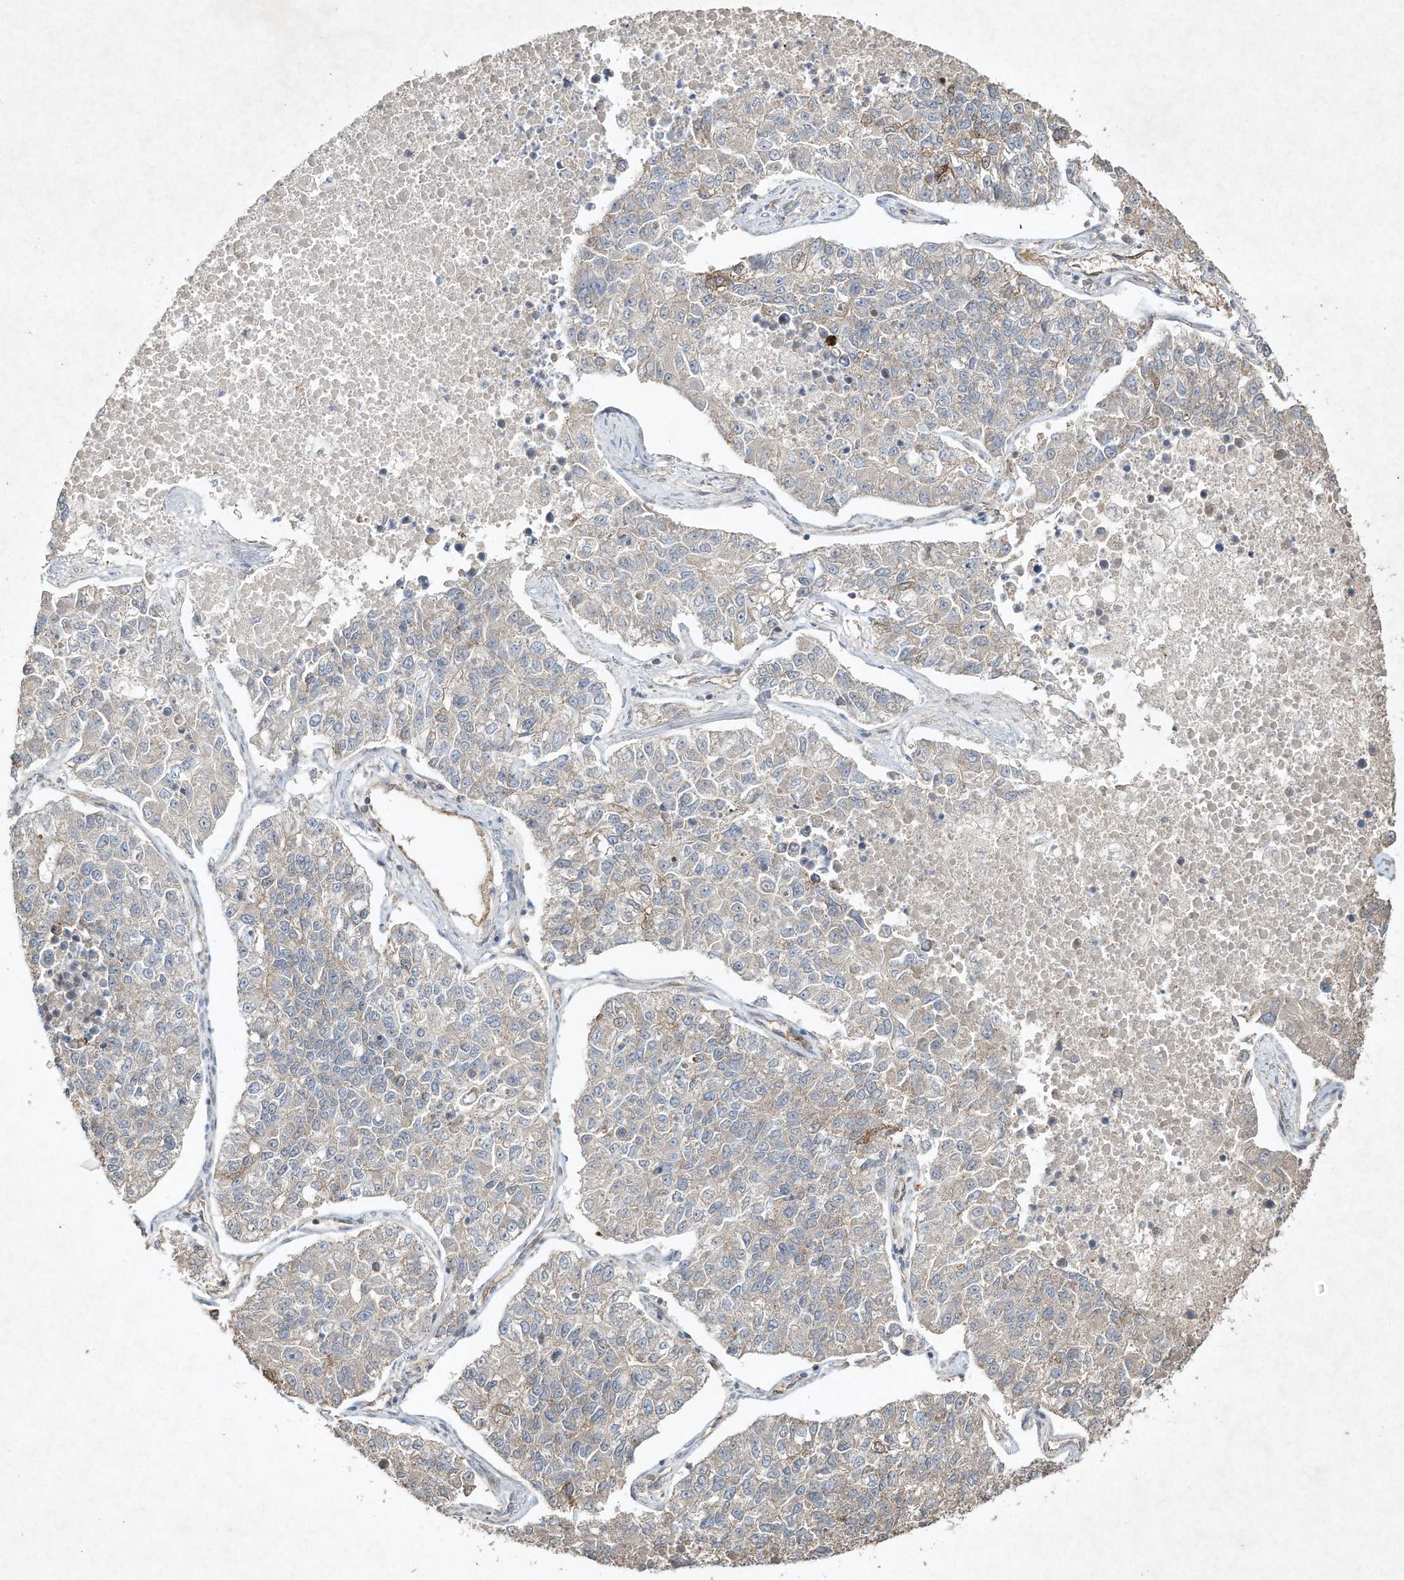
{"staining": {"intensity": "negative", "quantity": "none", "location": "none"}, "tissue": "lung cancer", "cell_type": "Tumor cells", "image_type": "cancer", "snomed": [{"axis": "morphology", "description": "Adenocarcinoma, NOS"}, {"axis": "topography", "description": "Lung"}], "caption": "DAB immunohistochemical staining of human adenocarcinoma (lung) exhibits no significant expression in tumor cells.", "gene": "HTR5A", "patient": {"sex": "male", "age": 49}}